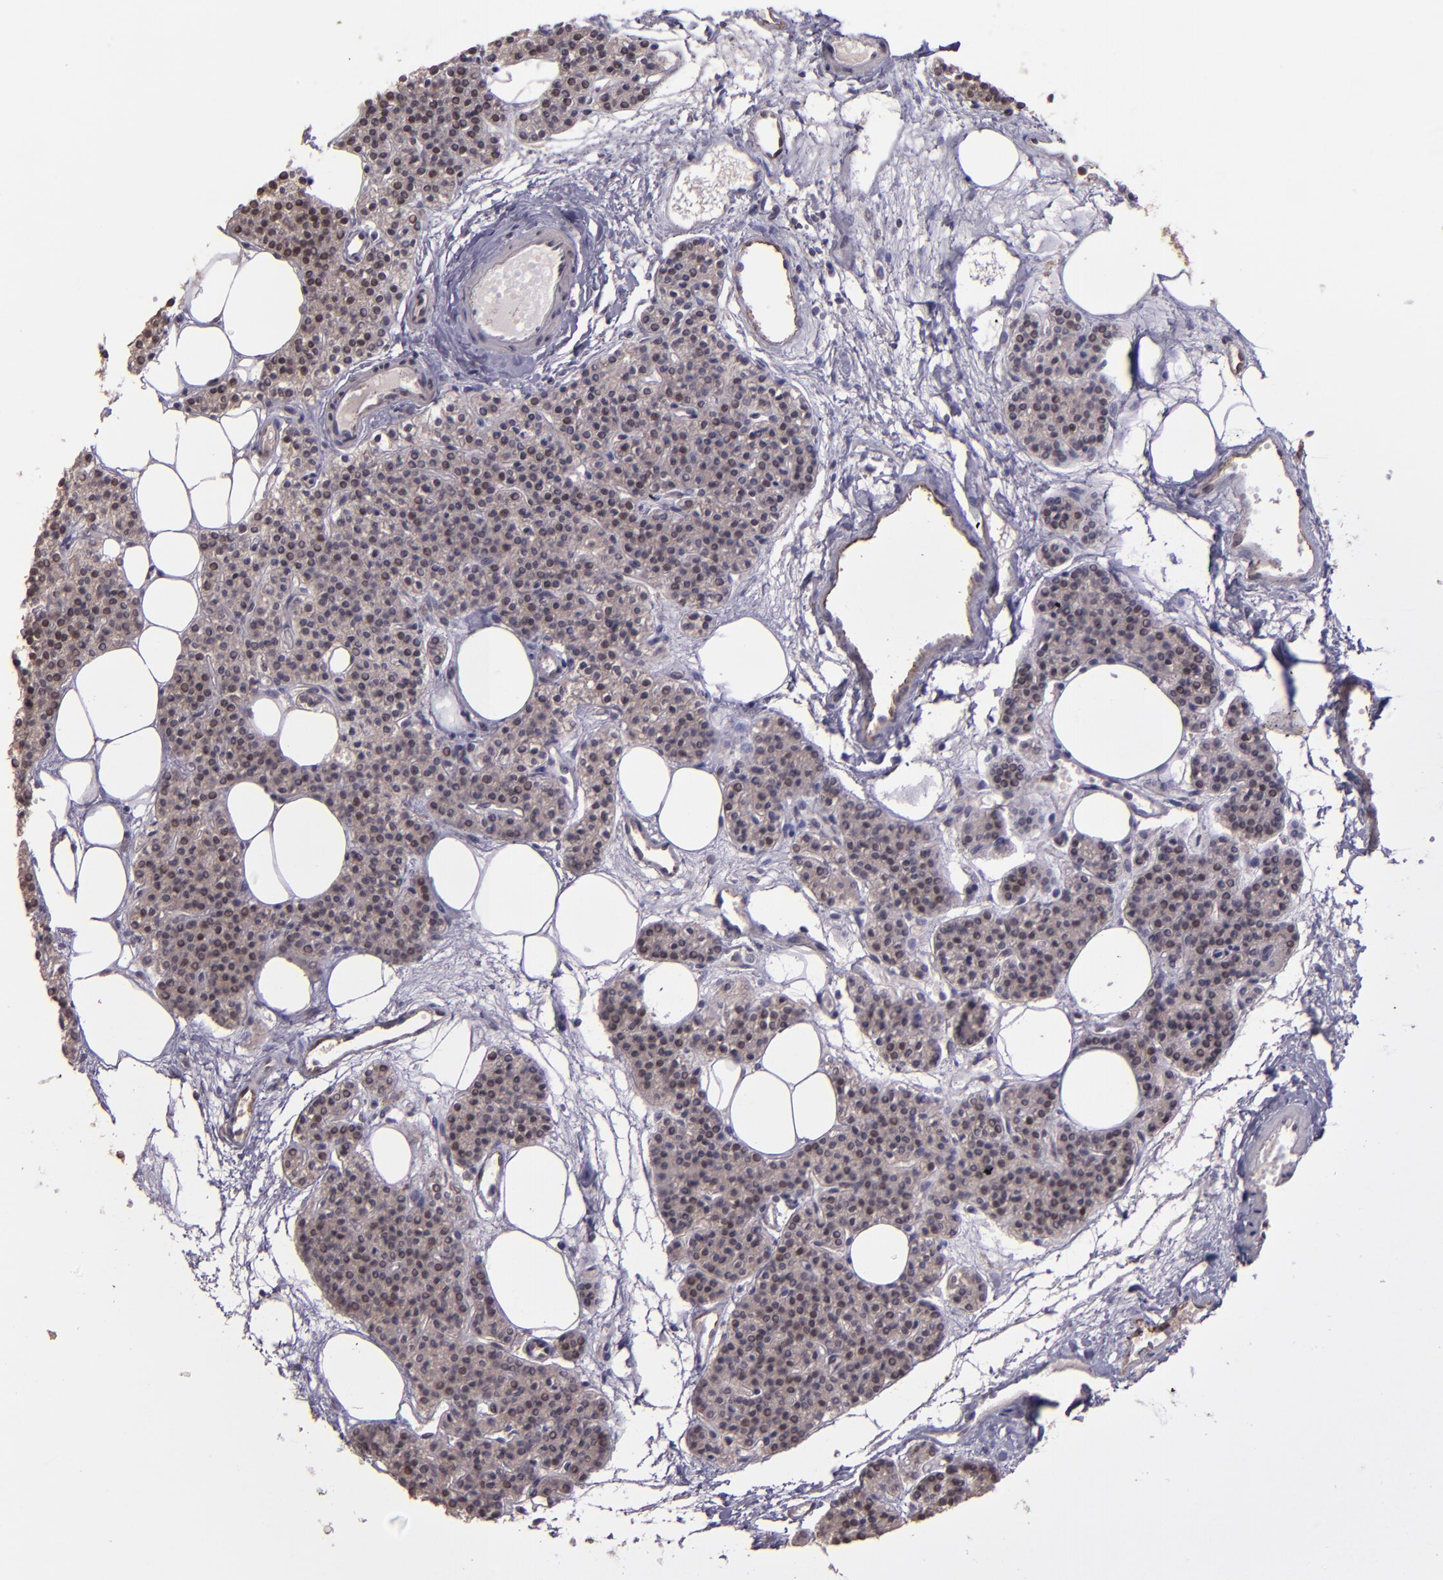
{"staining": {"intensity": "weak", "quantity": ">75%", "location": "cytoplasmic/membranous"}, "tissue": "parathyroid gland", "cell_type": "Glandular cells", "image_type": "normal", "snomed": [{"axis": "morphology", "description": "Normal tissue, NOS"}, {"axis": "topography", "description": "Parathyroid gland"}], "caption": "Immunohistochemical staining of benign parathyroid gland demonstrates weak cytoplasmic/membranous protein expression in about >75% of glandular cells.", "gene": "TAF7L", "patient": {"sex": "male", "age": 24}}